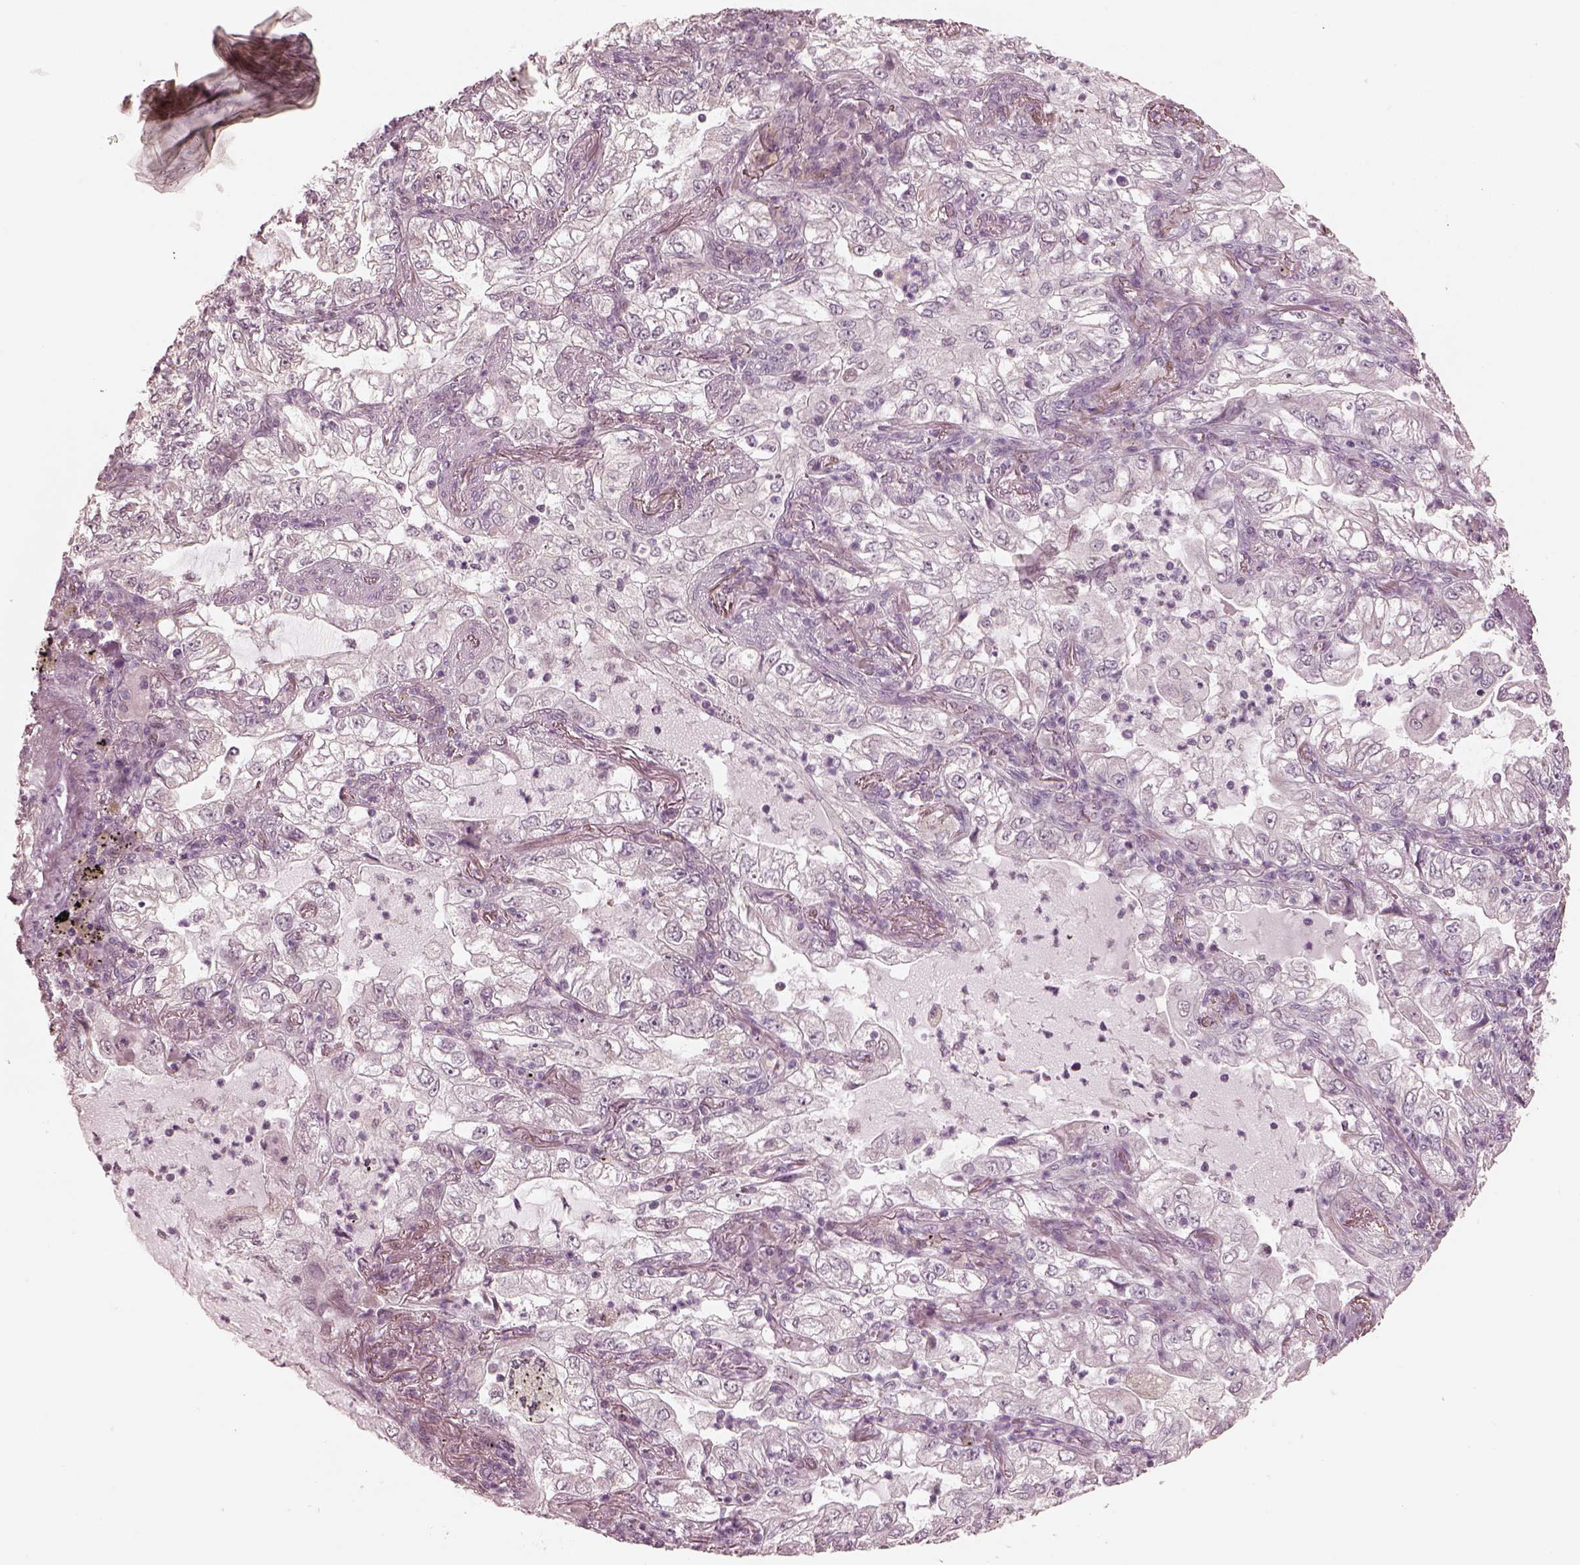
{"staining": {"intensity": "negative", "quantity": "none", "location": "none"}, "tissue": "lung cancer", "cell_type": "Tumor cells", "image_type": "cancer", "snomed": [{"axis": "morphology", "description": "Adenocarcinoma, NOS"}, {"axis": "topography", "description": "Lung"}], "caption": "An IHC photomicrograph of lung adenocarcinoma is shown. There is no staining in tumor cells of lung adenocarcinoma. (Stains: DAB immunohistochemistry with hematoxylin counter stain, Microscopy: brightfield microscopy at high magnification).", "gene": "IQCB1", "patient": {"sex": "female", "age": 73}}